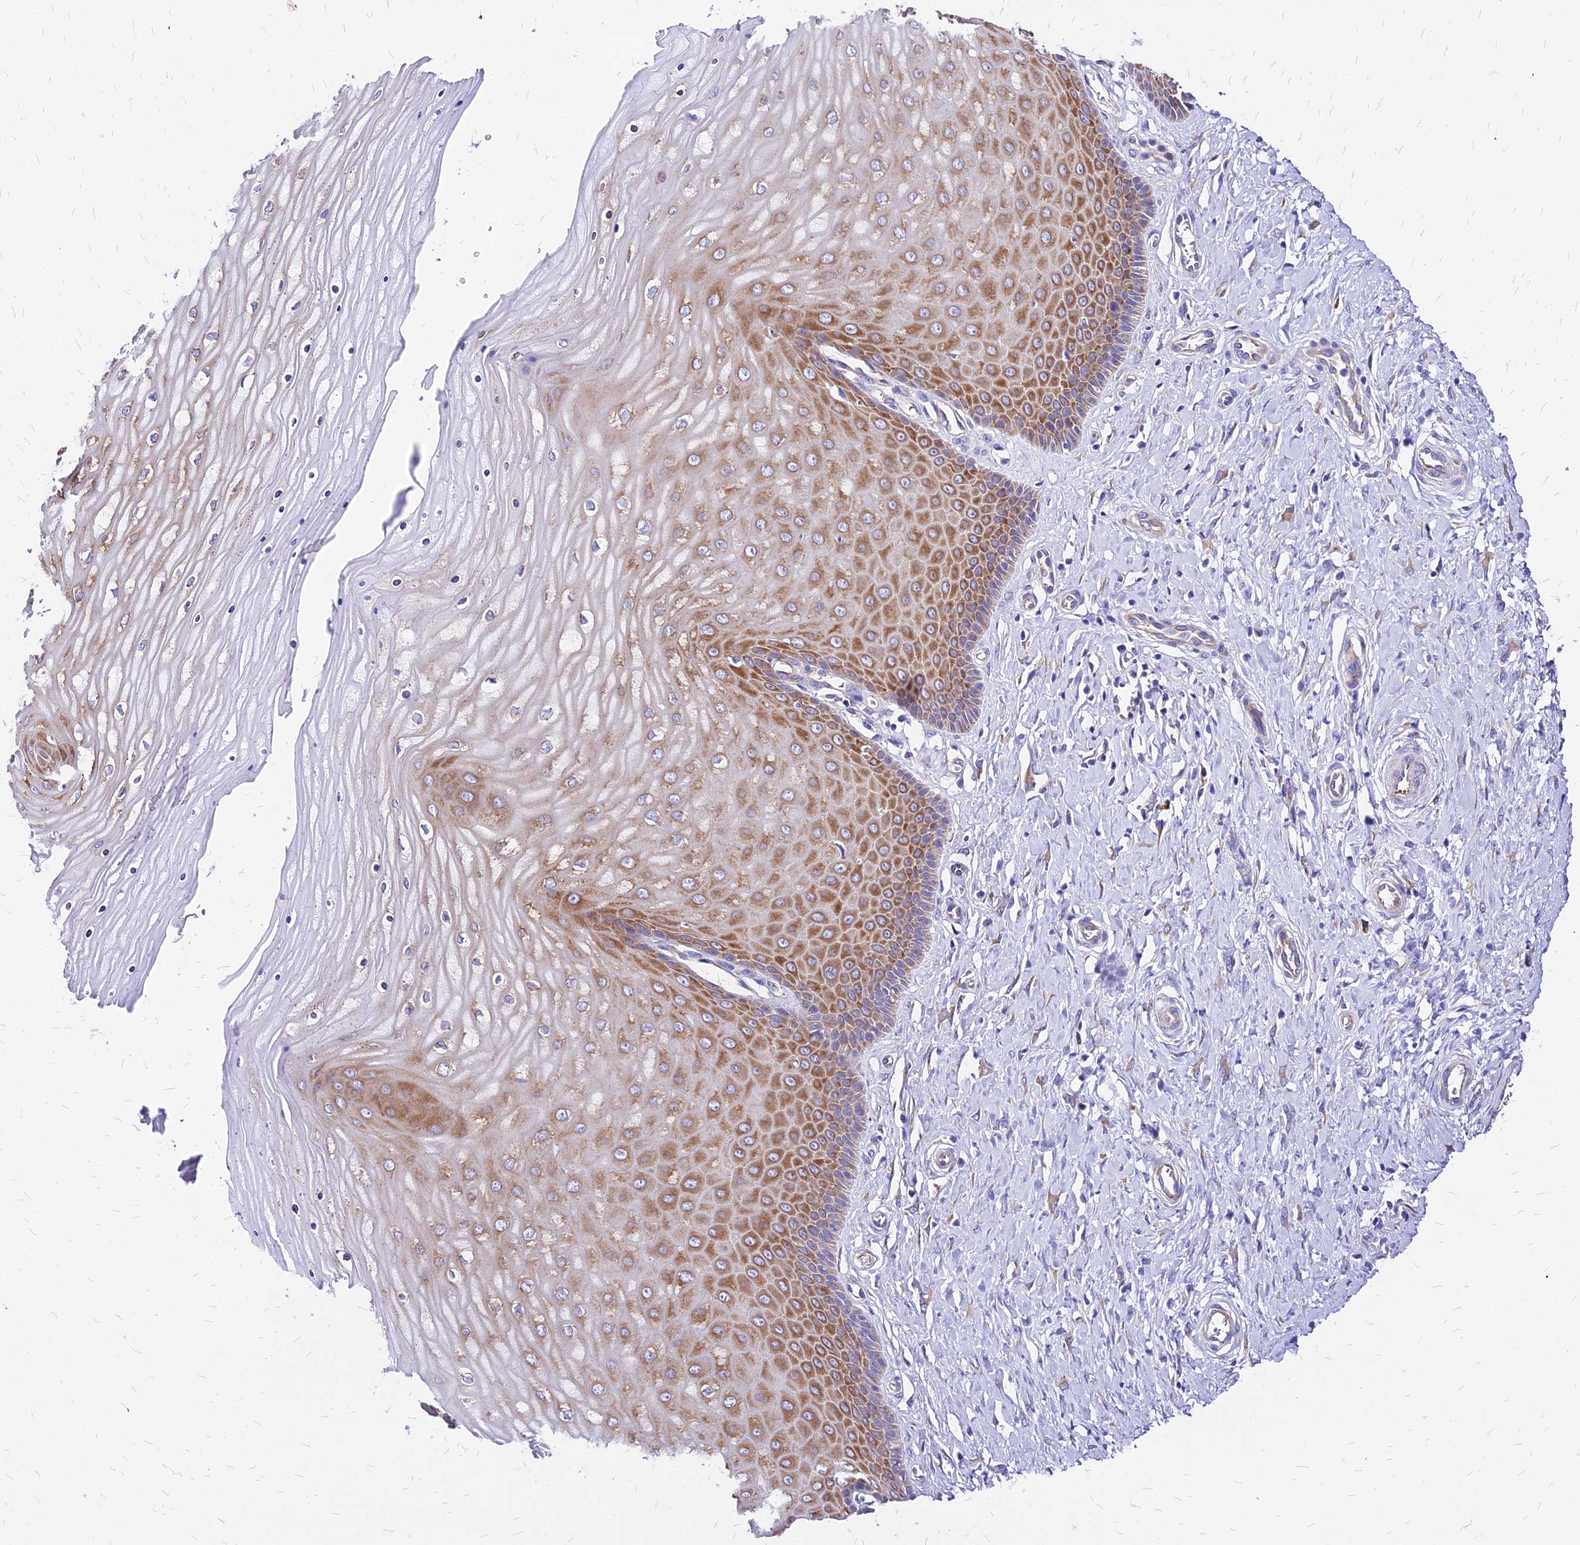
{"staining": {"intensity": "moderate", "quantity": ">75%", "location": "cytoplasmic/membranous"}, "tissue": "cervix", "cell_type": "Squamous epithelial cells", "image_type": "normal", "snomed": [{"axis": "morphology", "description": "Normal tissue, NOS"}, {"axis": "topography", "description": "Cervix"}], "caption": "Squamous epithelial cells show moderate cytoplasmic/membranous positivity in about >75% of cells in benign cervix.", "gene": "RPL19", "patient": {"sex": "female", "age": 55}}